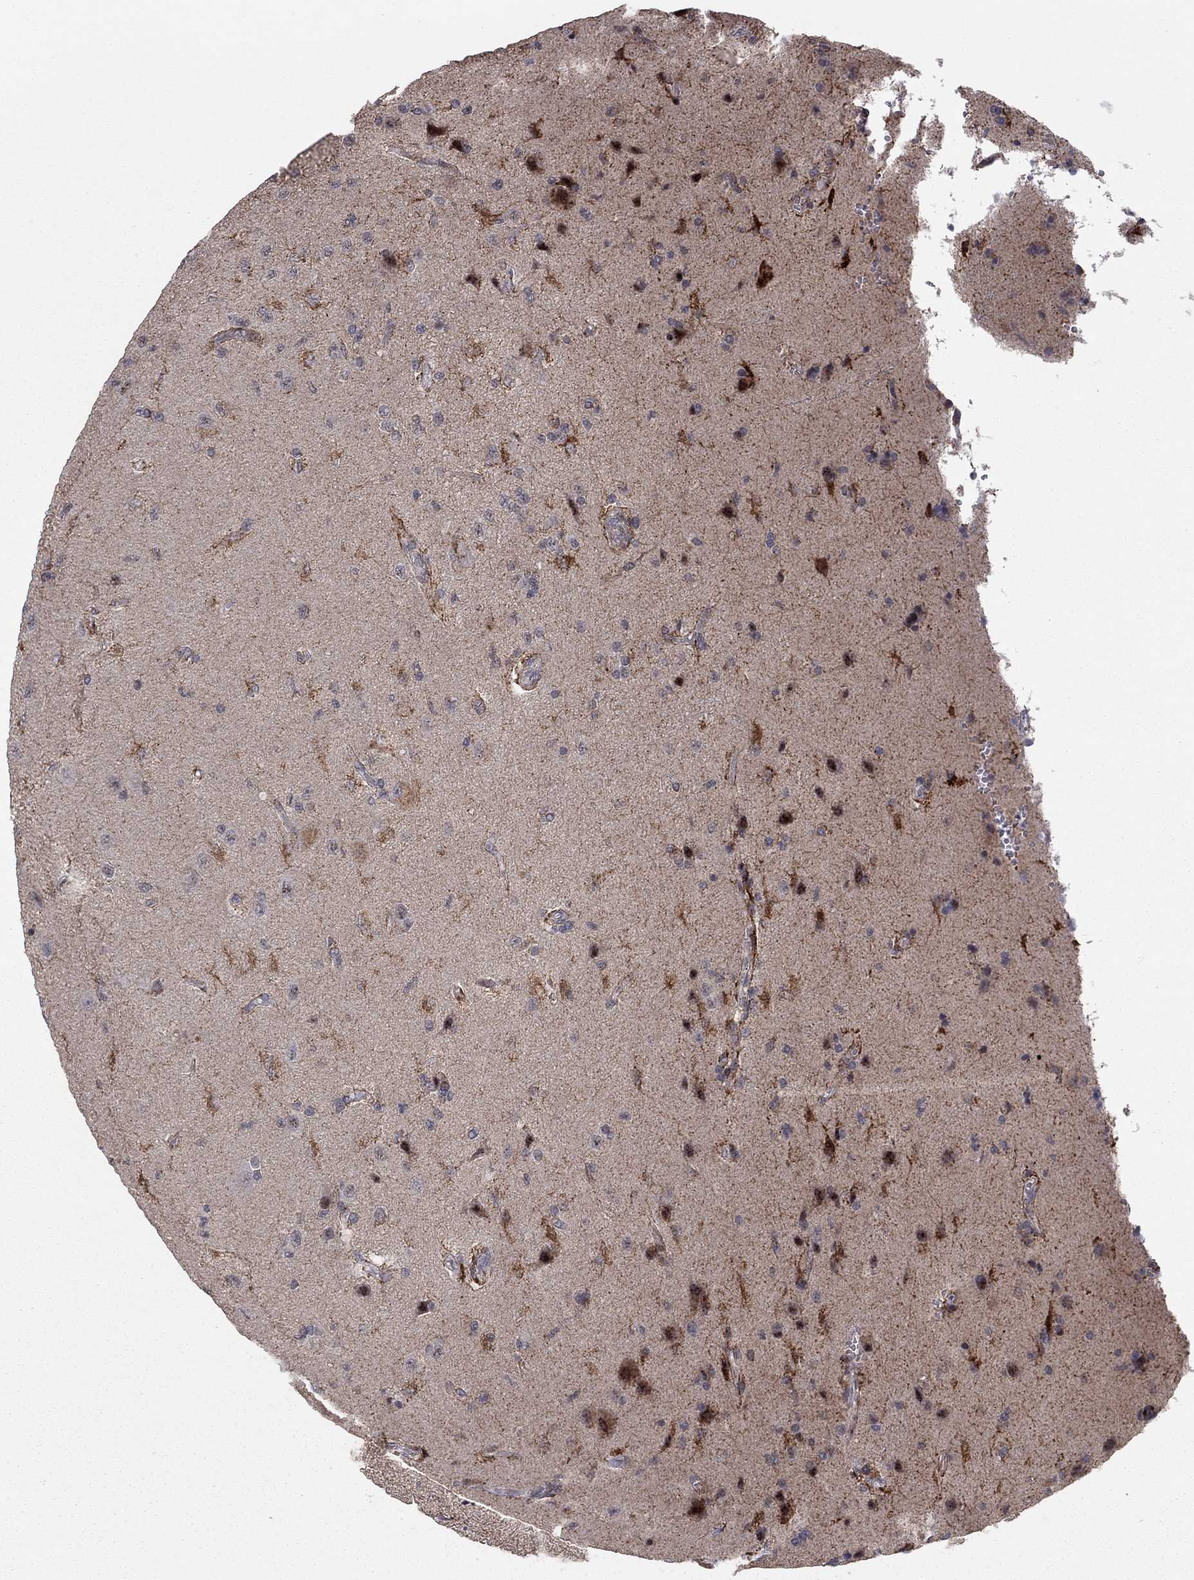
{"staining": {"intensity": "strong", "quantity": "25%-75%", "location": "cytoplasmic/membranous"}, "tissue": "glioma", "cell_type": "Tumor cells", "image_type": "cancer", "snomed": [{"axis": "morphology", "description": "Glioma, malignant, High grade"}, {"axis": "topography", "description": "Brain"}], "caption": "IHC of human malignant high-grade glioma shows high levels of strong cytoplasmic/membranous expression in about 25%-75% of tumor cells. The protein is shown in brown color, while the nuclei are stained blue.", "gene": "ZNF395", "patient": {"sex": "male", "age": 56}}